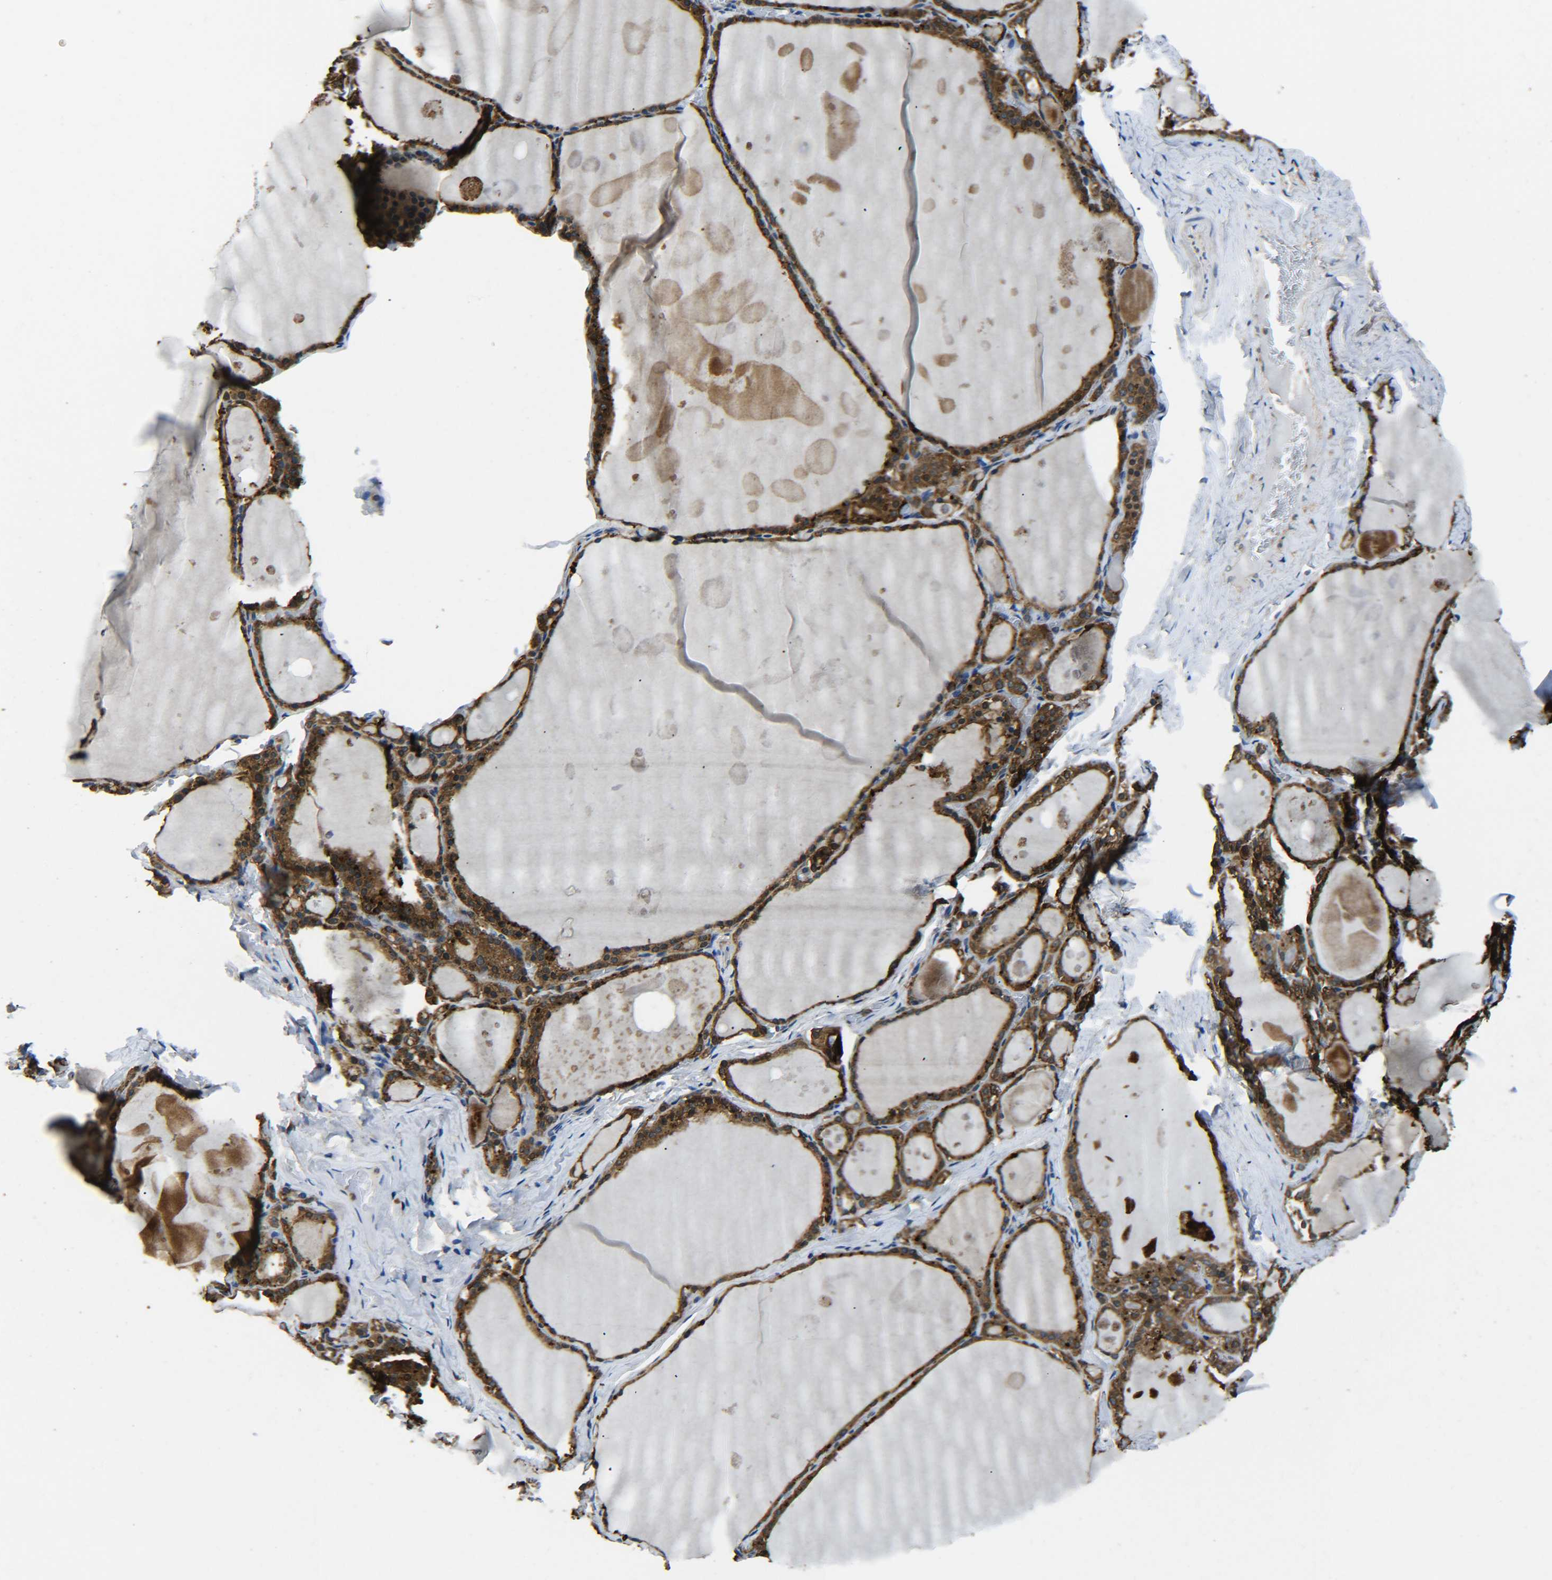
{"staining": {"intensity": "strong", "quantity": ">75%", "location": "cytoplasmic/membranous"}, "tissue": "thyroid gland", "cell_type": "Glandular cells", "image_type": "normal", "snomed": [{"axis": "morphology", "description": "Normal tissue, NOS"}, {"axis": "topography", "description": "Thyroid gland"}], "caption": "The immunohistochemical stain highlights strong cytoplasmic/membranous positivity in glandular cells of benign thyroid gland. Nuclei are stained in blue.", "gene": "PREB", "patient": {"sex": "male", "age": 56}}